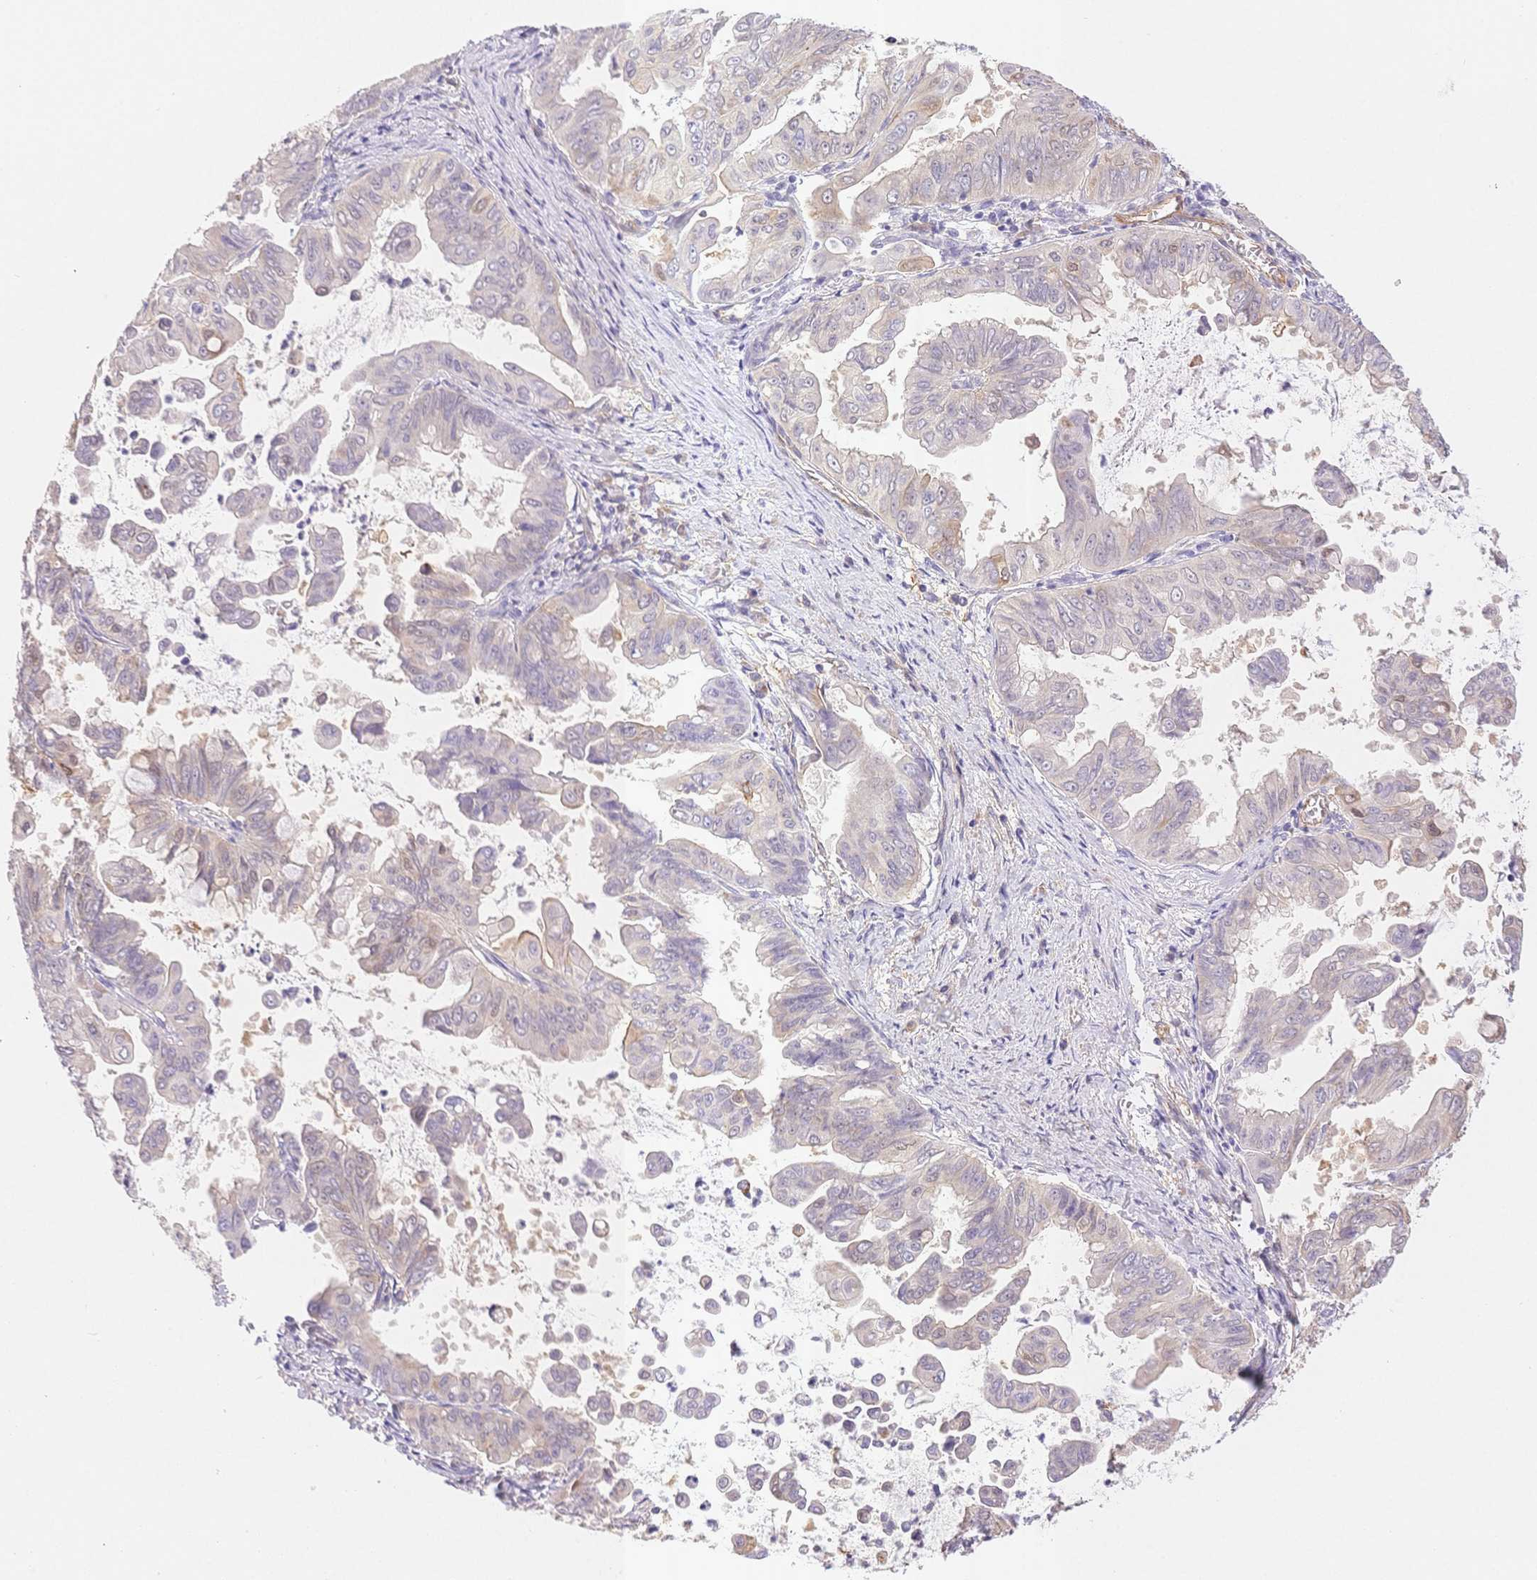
{"staining": {"intensity": "weak", "quantity": "25%-75%", "location": "cytoplasmic/membranous"}, "tissue": "stomach cancer", "cell_type": "Tumor cells", "image_type": "cancer", "snomed": [{"axis": "morphology", "description": "Adenocarcinoma, NOS"}, {"axis": "topography", "description": "Stomach, upper"}], "caption": "Adenocarcinoma (stomach) stained with immunohistochemistry displays weak cytoplasmic/membranous expression in about 25%-75% of tumor cells.", "gene": "CSN1S1", "patient": {"sex": "male", "age": 80}}